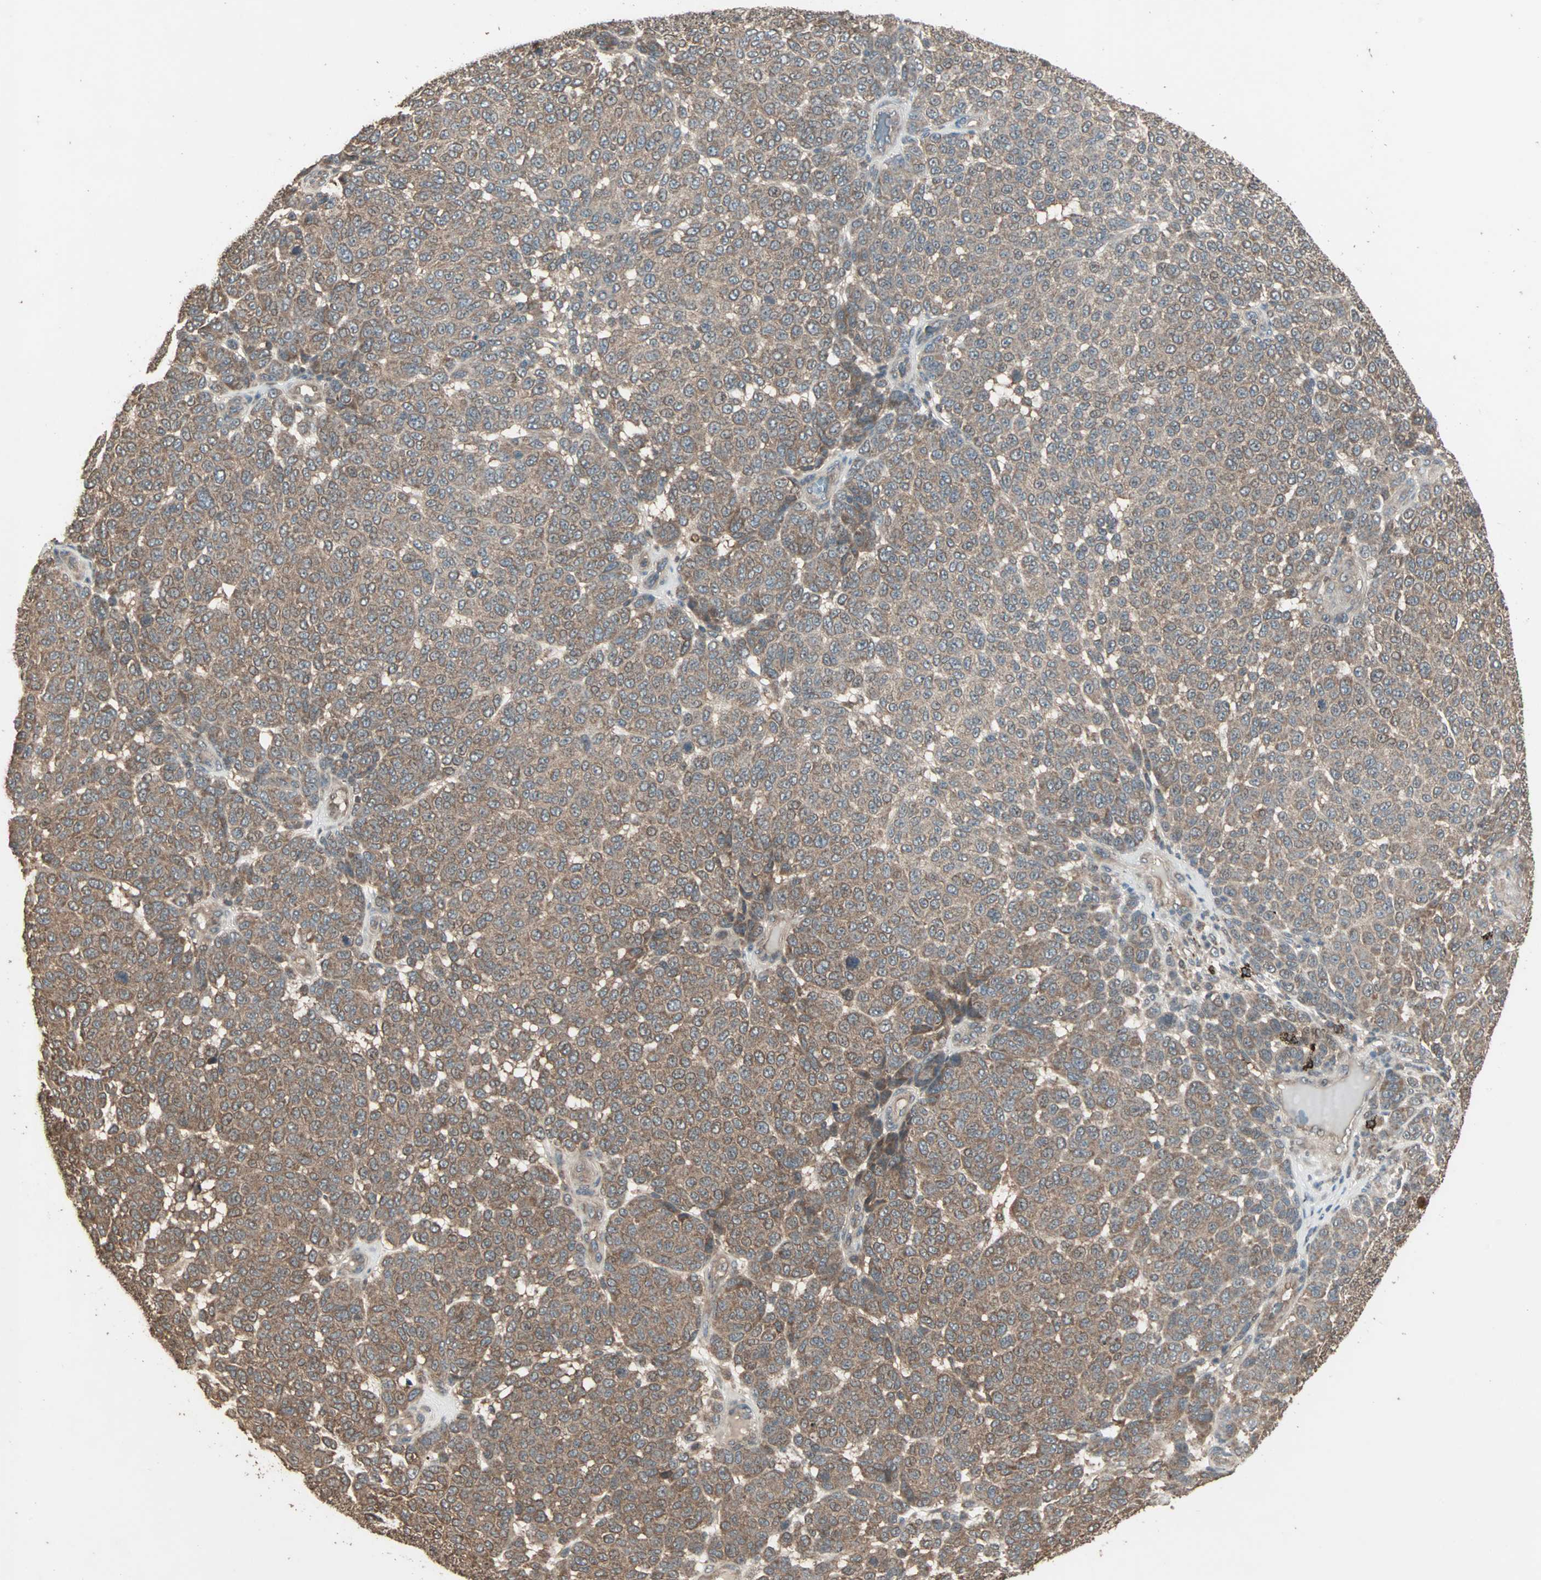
{"staining": {"intensity": "moderate", "quantity": ">75%", "location": "cytoplasmic/membranous"}, "tissue": "melanoma", "cell_type": "Tumor cells", "image_type": "cancer", "snomed": [{"axis": "morphology", "description": "Malignant melanoma, NOS"}, {"axis": "topography", "description": "Skin"}], "caption": "DAB immunohistochemical staining of human malignant melanoma exhibits moderate cytoplasmic/membranous protein staining in approximately >75% of tumor cells.", "gene": "UBAC1", "patient": {"sex": "male", "age": 59}}